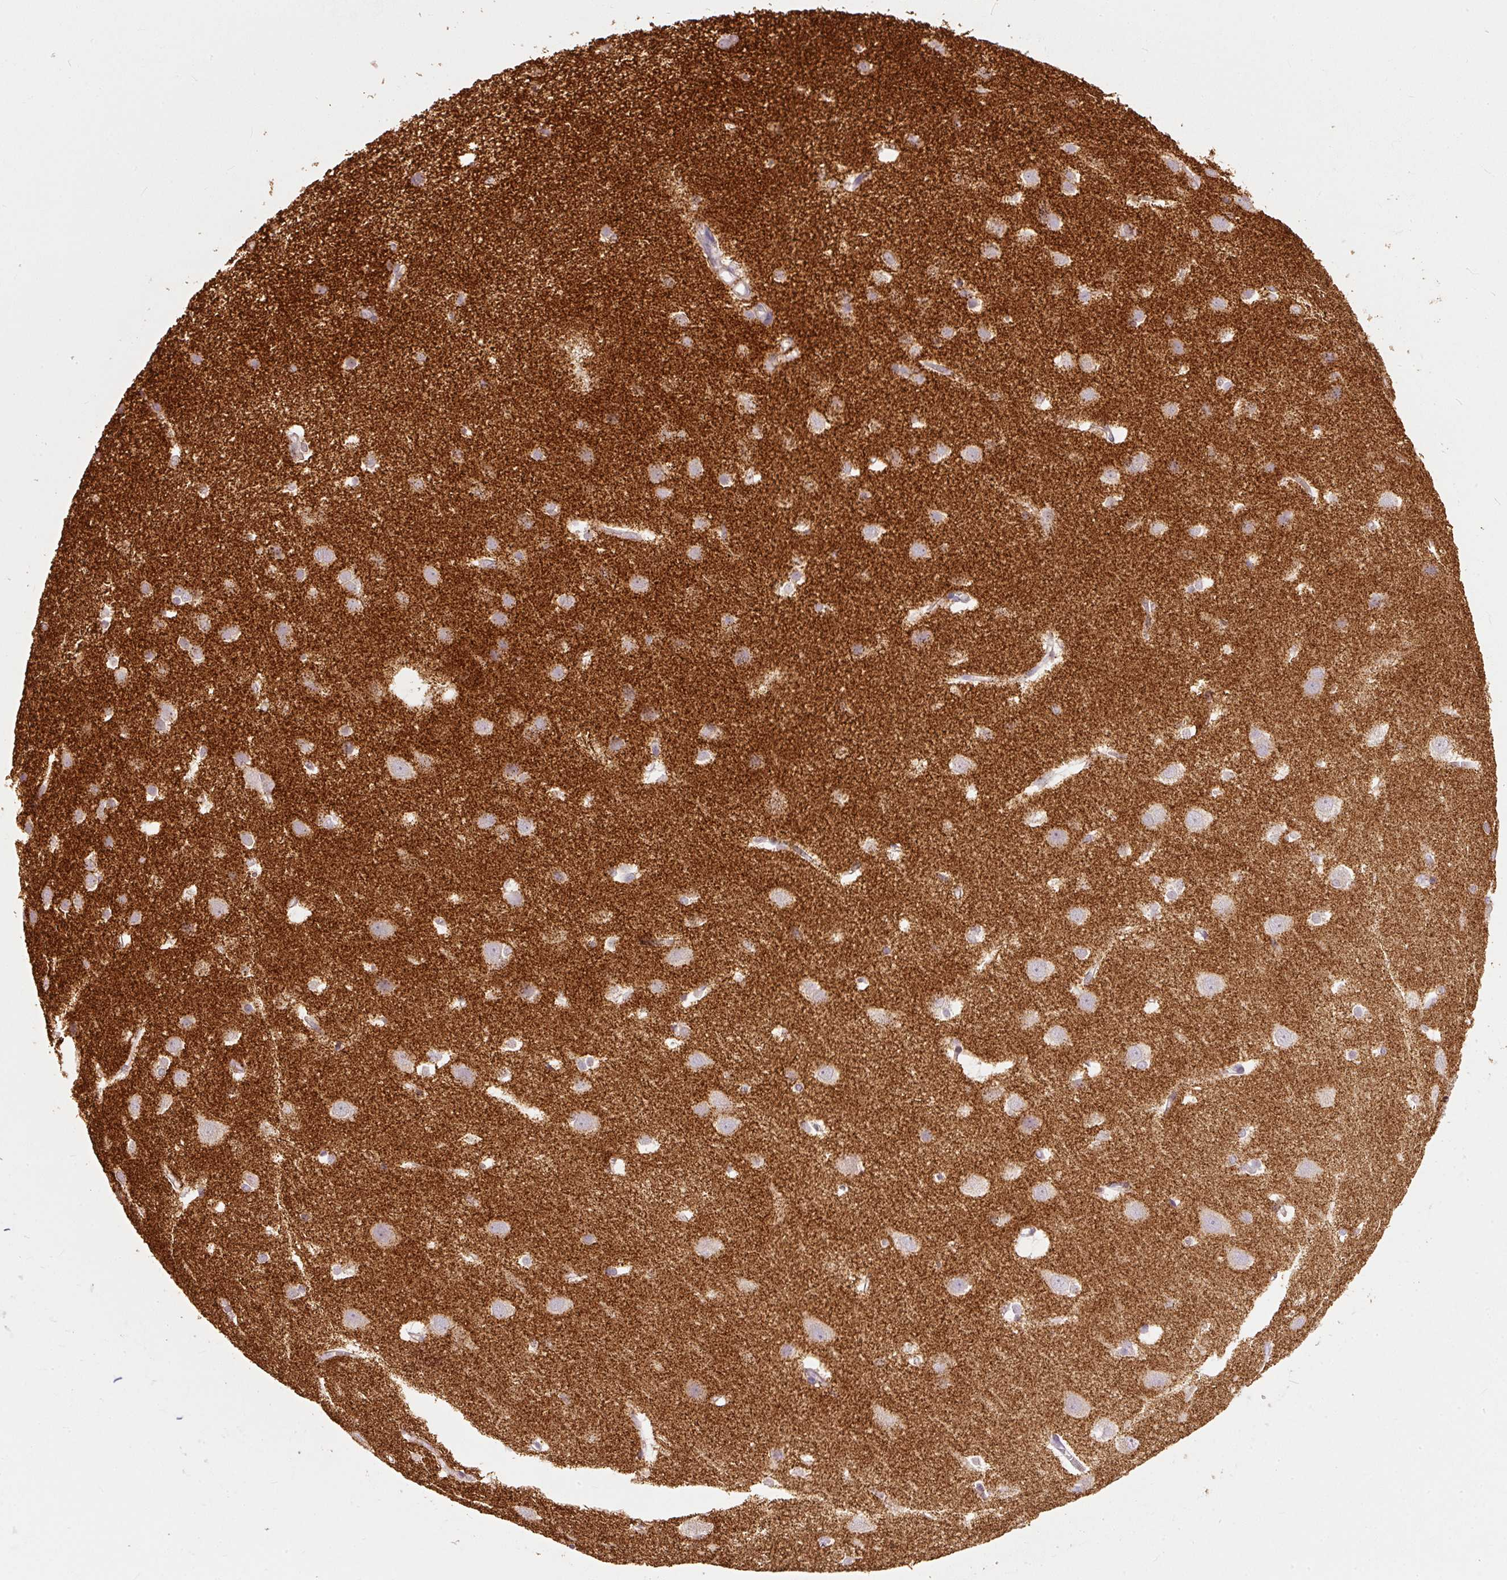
{"staining": {"intensity": "weak", "quantity": ">75%", "location": "cytoplasmic/membranous"}, "tissue": "cerebral cortex", "cell_type": "Endothelial cells", "image_type": "normal", "snomed": [{"axis": "morphology", "description": "Normal tissue, NOS"}, {"axis": "topography", "description": "Cerebral cortex"}], "caption": "Endothelial cells reveal weak cytoplasmic/membranous staining in approximately >75% of cells in normal cerebral cortex.", "gene": "PSENEN", "patient": {"sex": "male", "age": 37}}